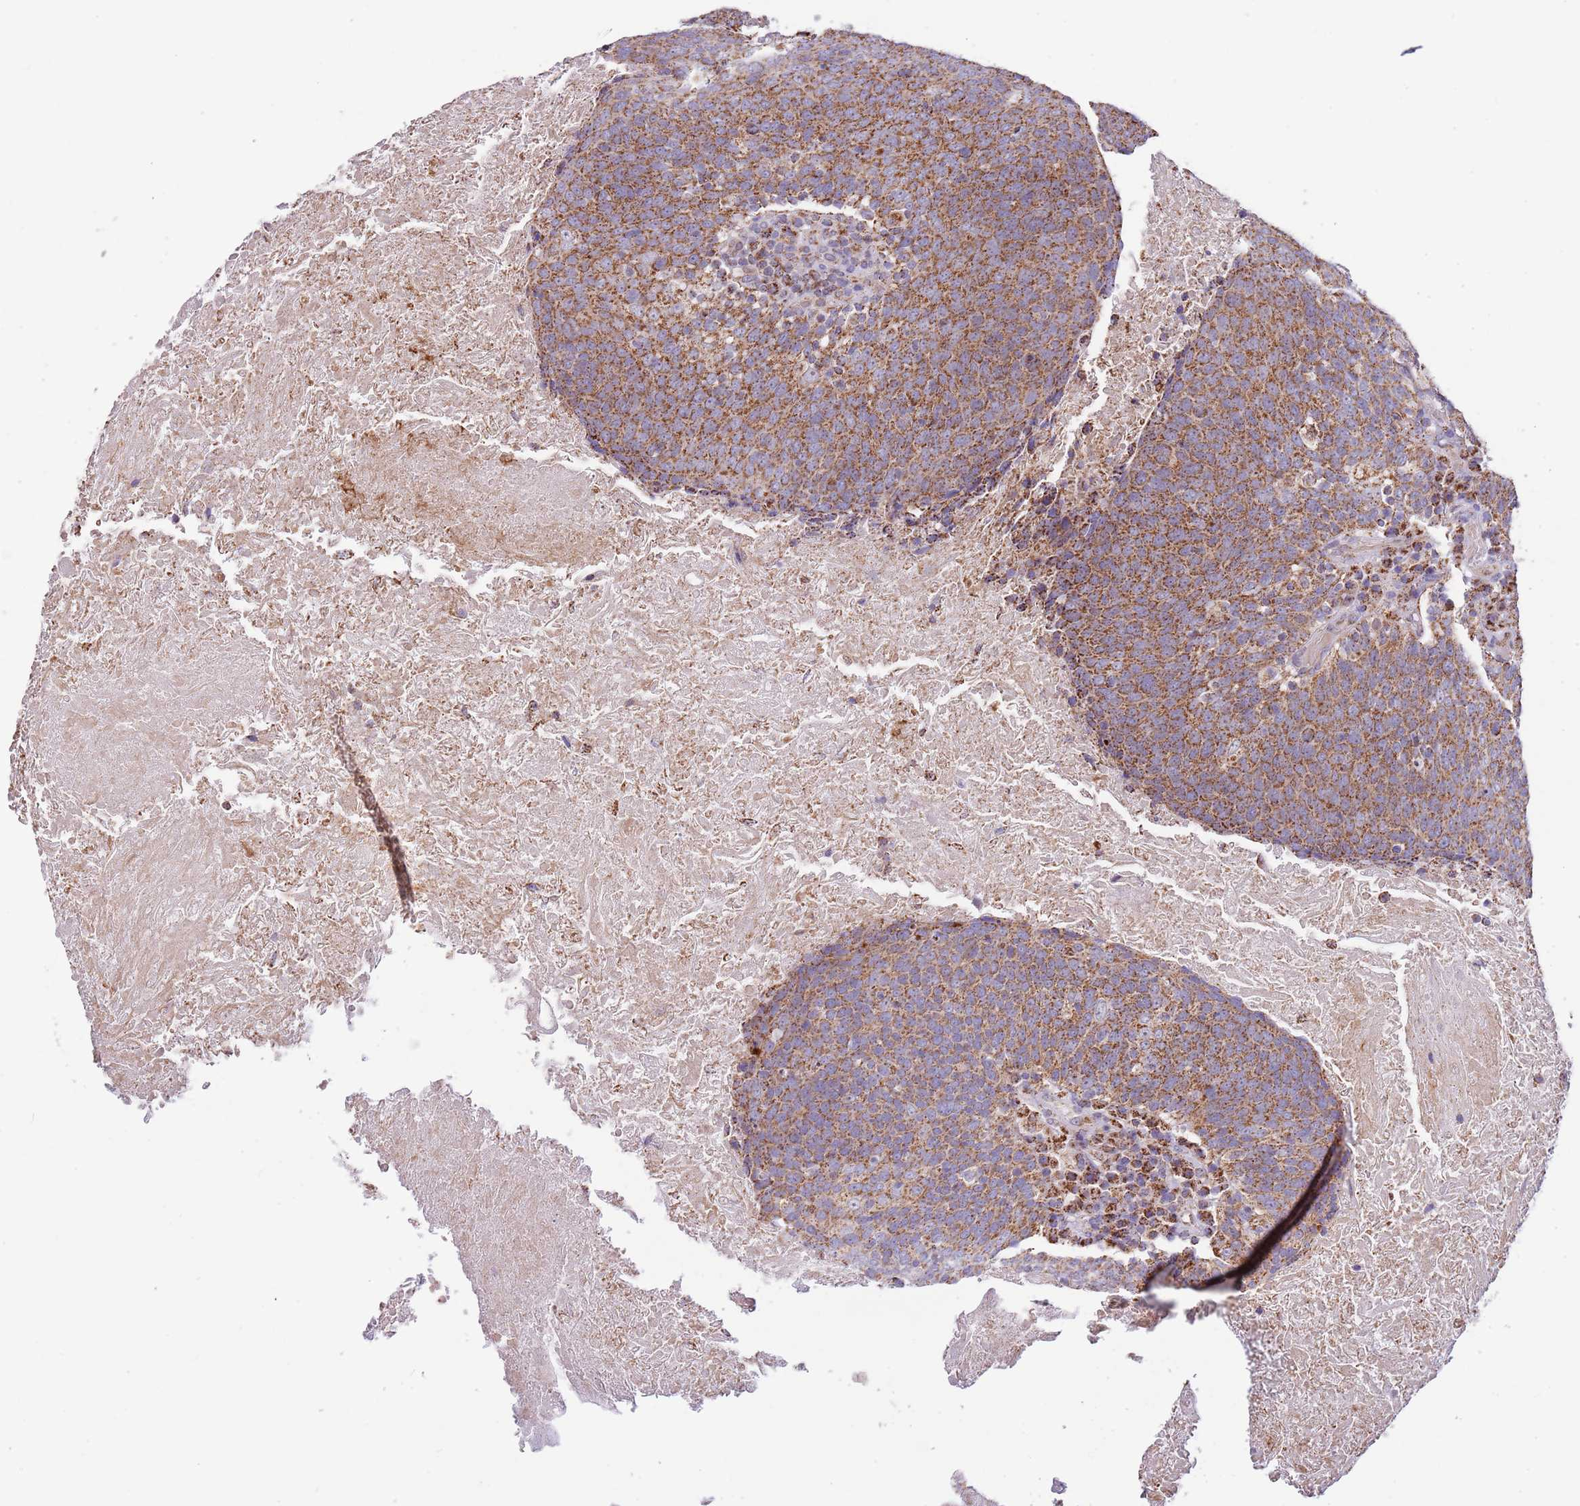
{"staining": {"intensity": "strong", "quantity": ">75%", "location": "cytoplasmic/membranous"}, "tissue": "head and neck cancer", "cell_type": "Tumor cells", "image_type": "cancer", "snomed": [{"axis": "morphology", "description": "Squamous cell carcinoma, NOS"}, {"axis": "morphology", "description": "Squamous cell carcinoma, metastatic, NOS"}, {"axis": "topography", "description": "Lymph node"}, {"axis": "topography", "description": "Head-Neck"}], "caption": "Head and neck cancer (metastatic squamous cell carcinoma) was stained to show a protein in brown. There is high levels of strong cytoplasmic/membranous expression in about >75% of tumor cells.", "gene": "LHX6", "patient": {"sex": "male", "age": 62}}